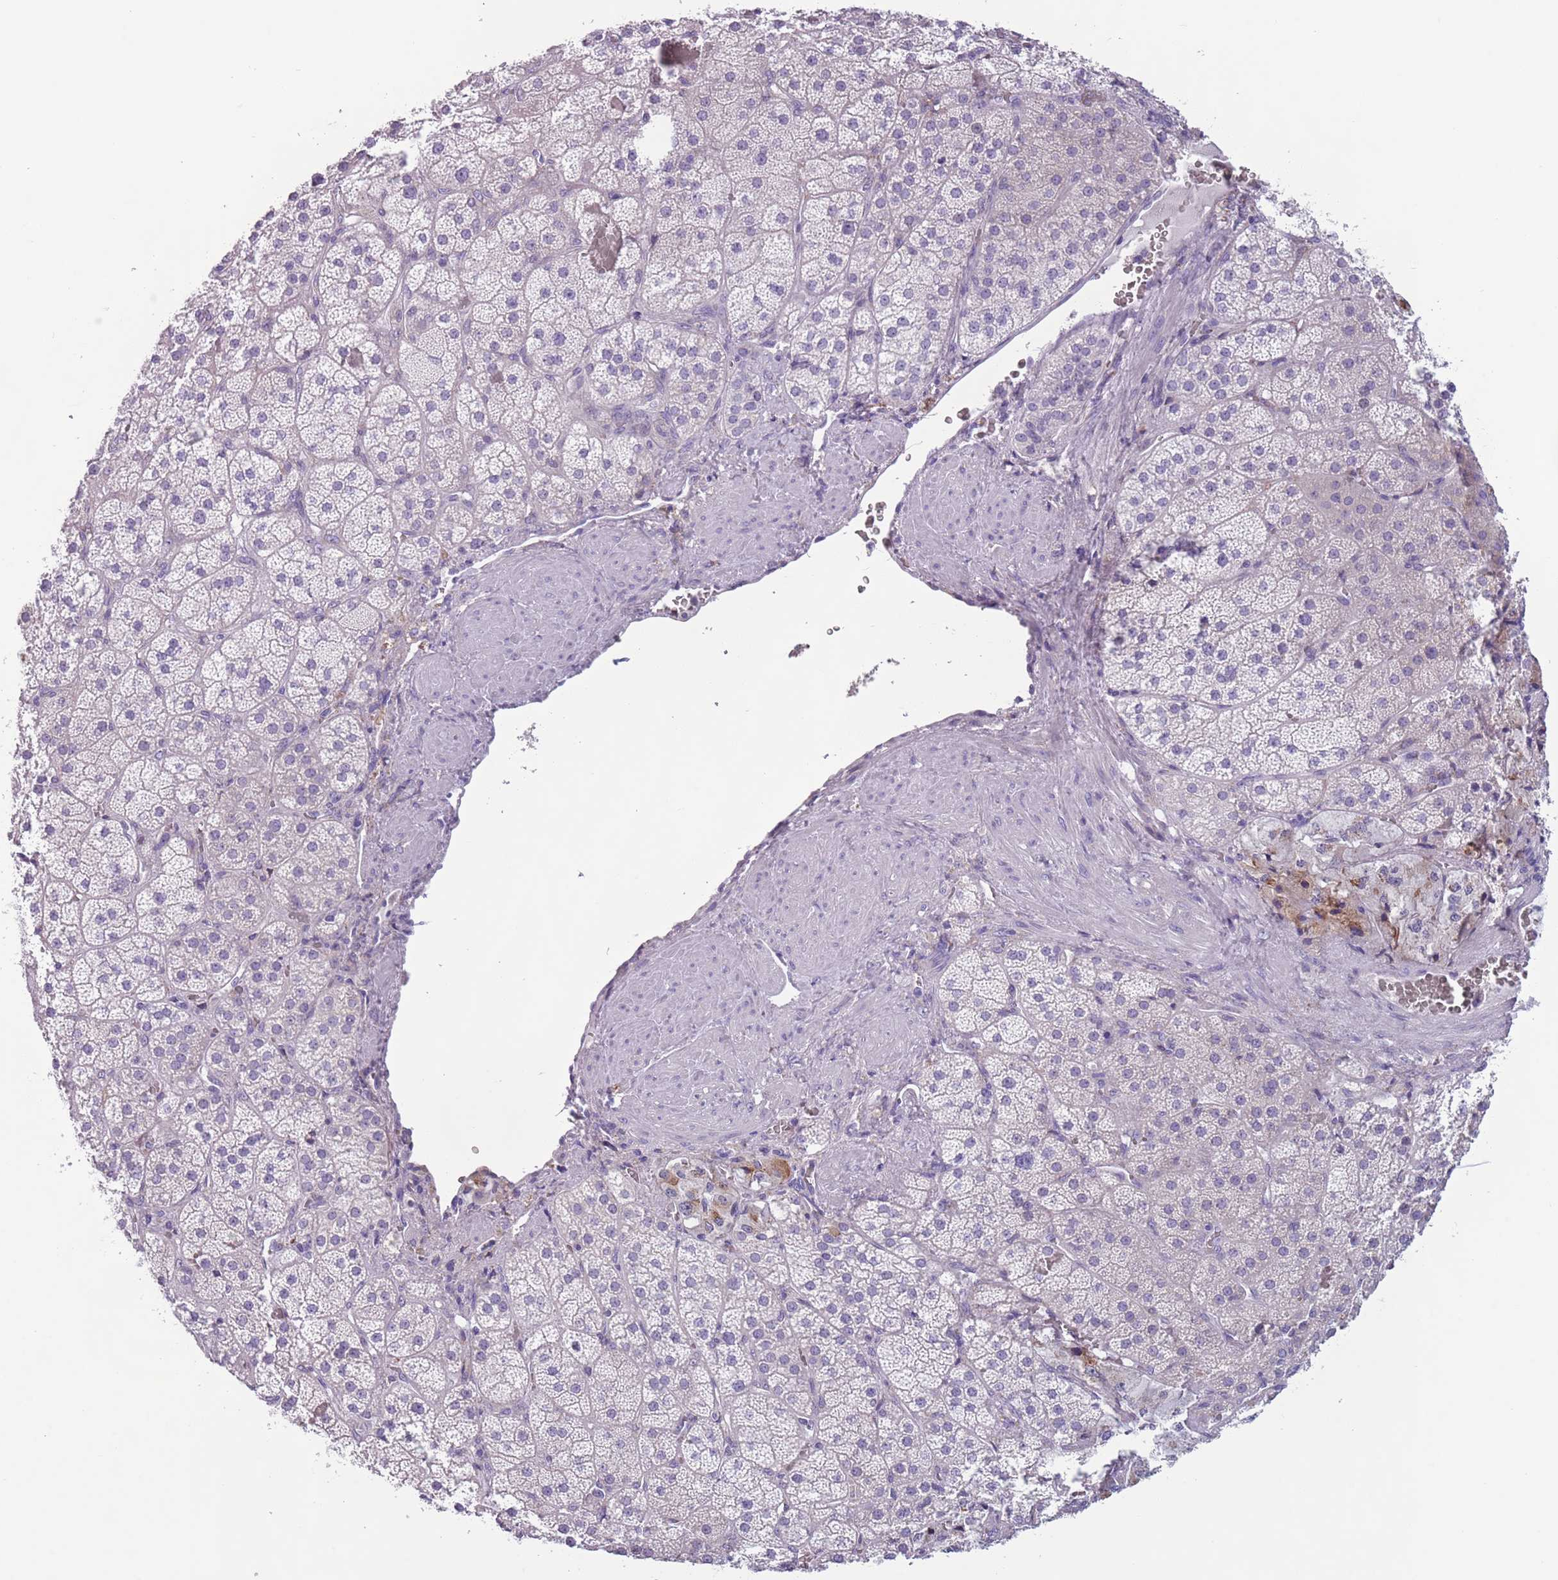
{"staining": {"intensity": "weak", "quantity": "<25%", "location": "cytoplasmic/membranous"}, "tissue": "adrenal gland", "cell_type": "Glandular cells", "image_type": "normal", "snomed": [{"axis": "morphology", "description": "Normal tissue, NOS"}, {"axis": "topography", "description": "Adrenal gland"}], "caption": "Adrenal gland stained for a protein using immunohistochemistry (IHC) displays no positivity glandular cells.", "gene": "HYOU1", "patient": {"sex": "male", "age": 57}}